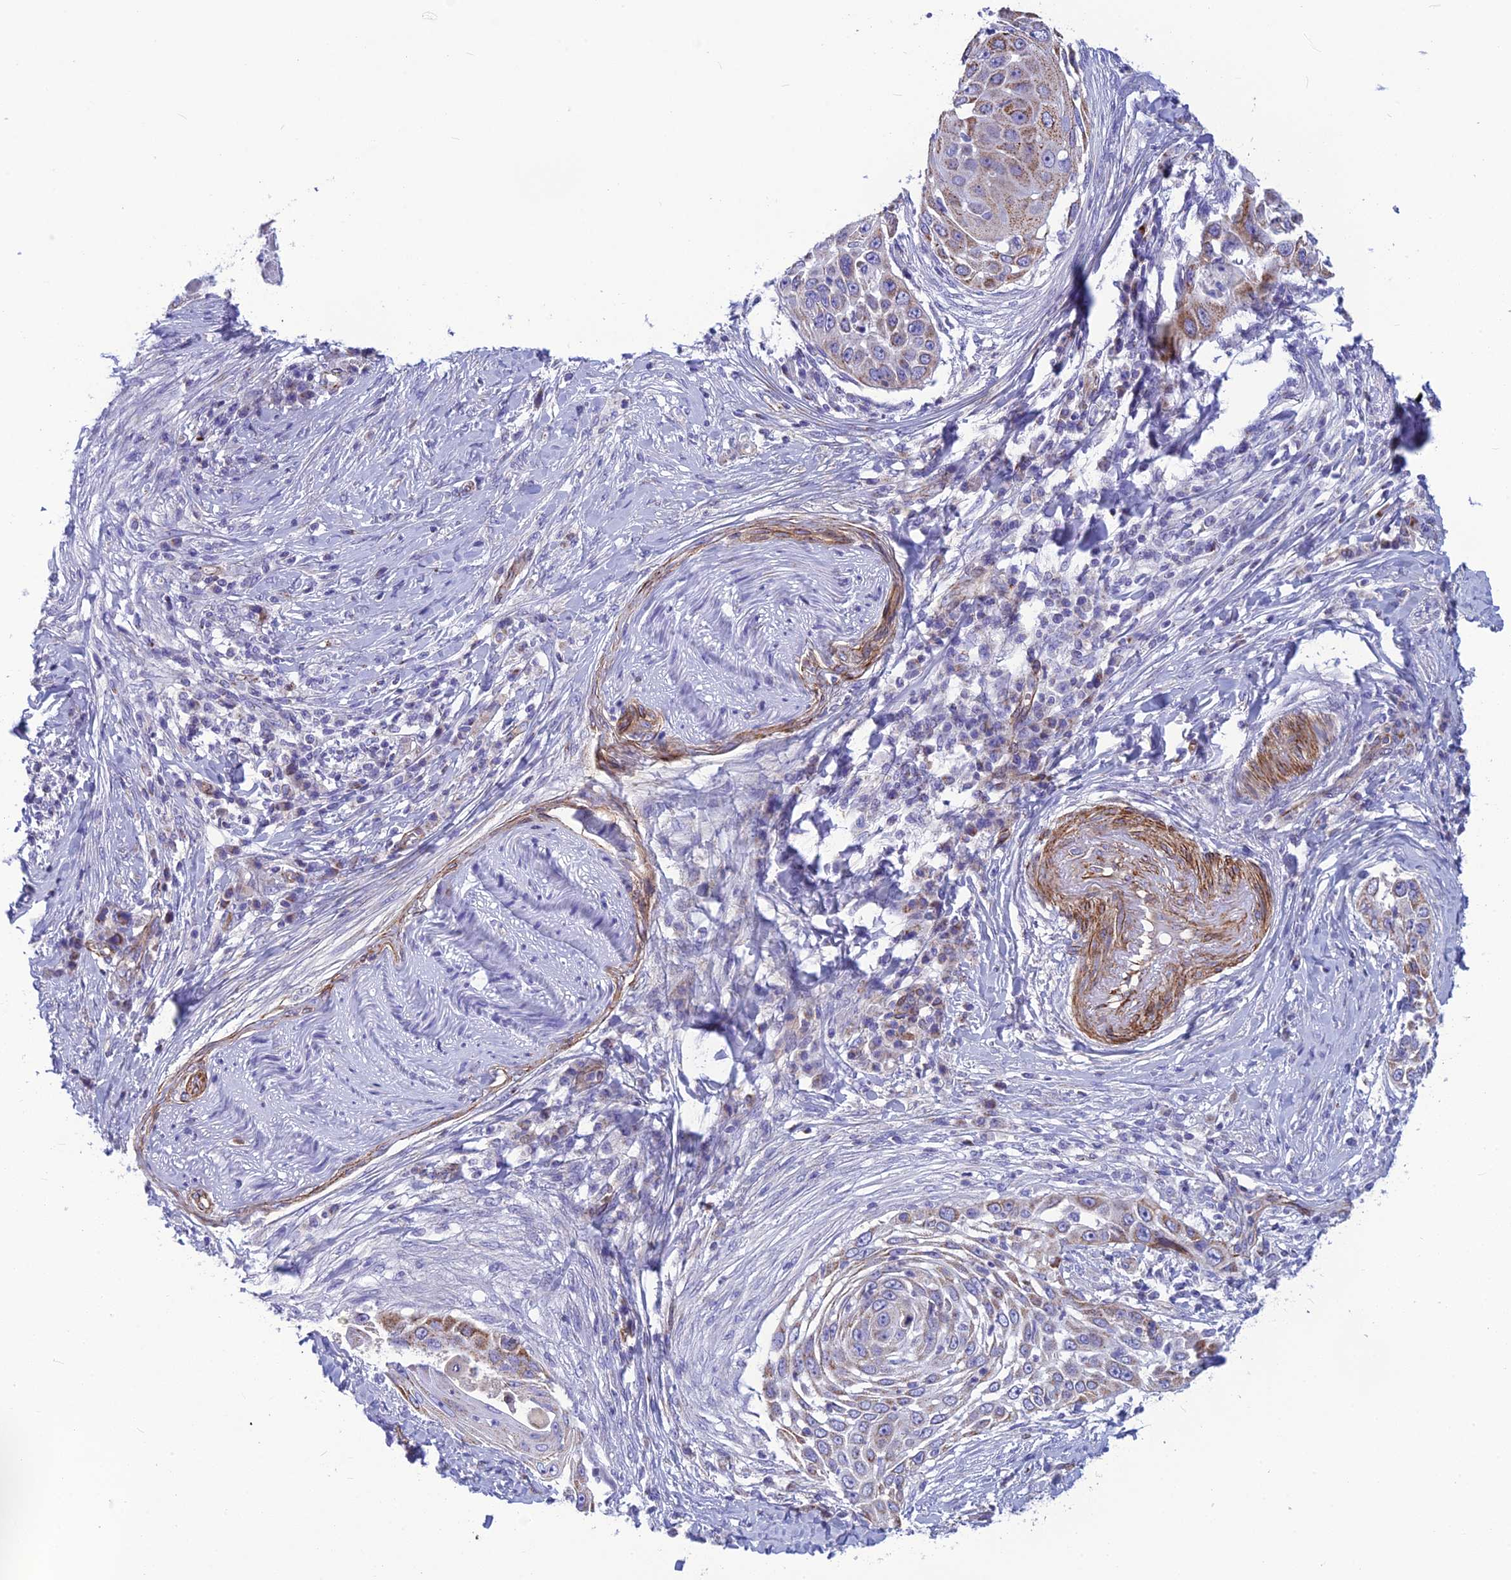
{"staining": {"intensity": "weak", "quantity": ">75%", "location": "cytoplasmic/membranous"}, "tissue": "skin cancer", "cell_type": "Tumor cells", "image_type": "cancer", "snomed": [{"axis": "morphology", "description": "Squamous cell carcinoma, NOS"}, {"axis": "topography", "description": "Skin"}], "caption": "Immunohistochemical staining of human skin squamous cell carcinoma displays low levels of weak cytoplasmic/membranous protein positivity in about >75% of tumor cells.", "gene": "POMGNT1", "patient": {"sex": "female", "age": 44}}